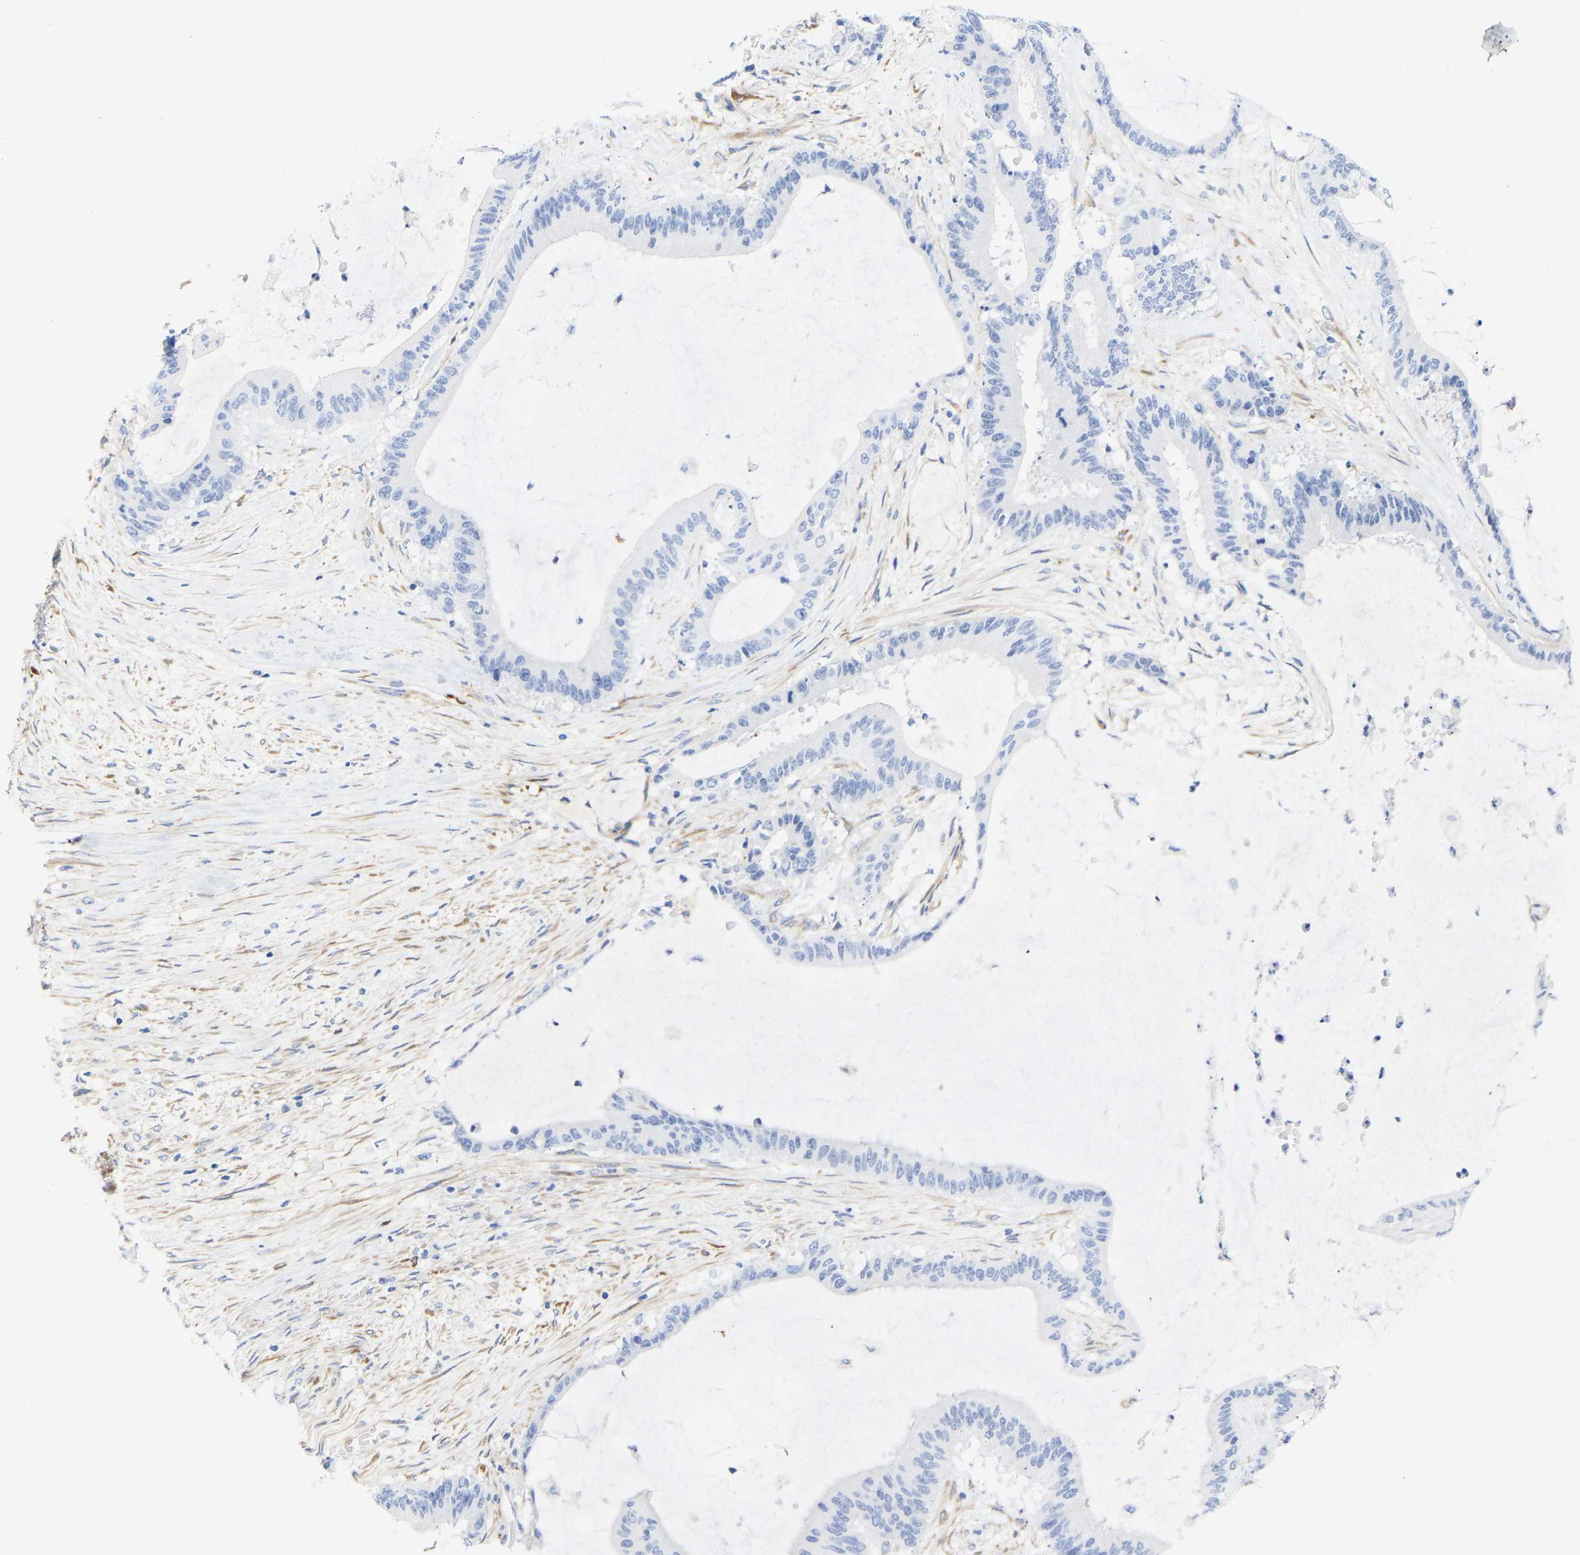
{"staining": {"intensity": "negative", "quantity": "none", "location": "none"}, "tissue": "liver cancer", "cell_type": "Tumor cells", "image_type": "cancer", "snomed": [{"axis": "morphology", "description": "Cholangiocarcinoma"}, {"axis": "topography", "description": "Liver"}], "caption": "A photomicrograph of cholangiocarcinoma (liver) stained for a protein shows no brown staining in tumor cells. Brightfield microscopy of IHC stained with DAB (brown) and hematoxylin (blue), captured at high magnification.", "gene": "AMPH", "patient": {"sex": "female", "age": 73}}